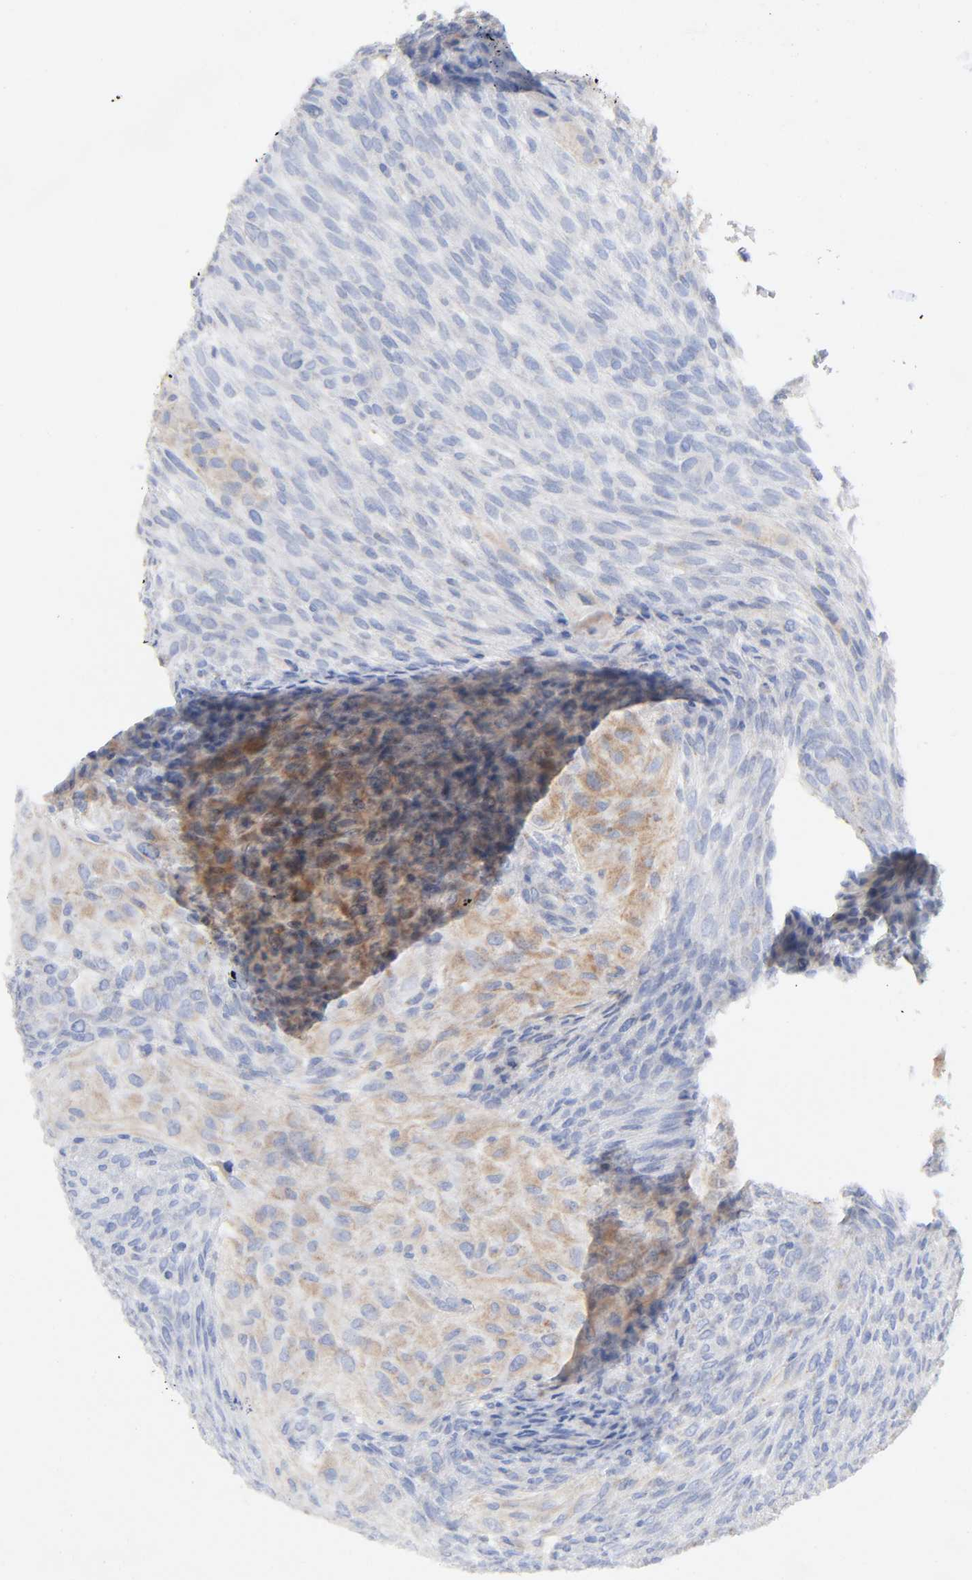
{"staining": {"intensity": "negative", "quantity": "none", "location": "none"}, "tissue": "glioma", "cell_type": "Tumor cells", "image_type": "cancer", "snomed": [{"axis": "morphology", "description": "Glioma, malignant, High grade"}, {"axis": "topography", "description": "Cerebral cortex"}], "caption": "A histopathology image of glioma stained for a protein displays no brown staining in tumor cells.", "gene": "SYT16", "patient": {"sex": "female", "age": 55}}